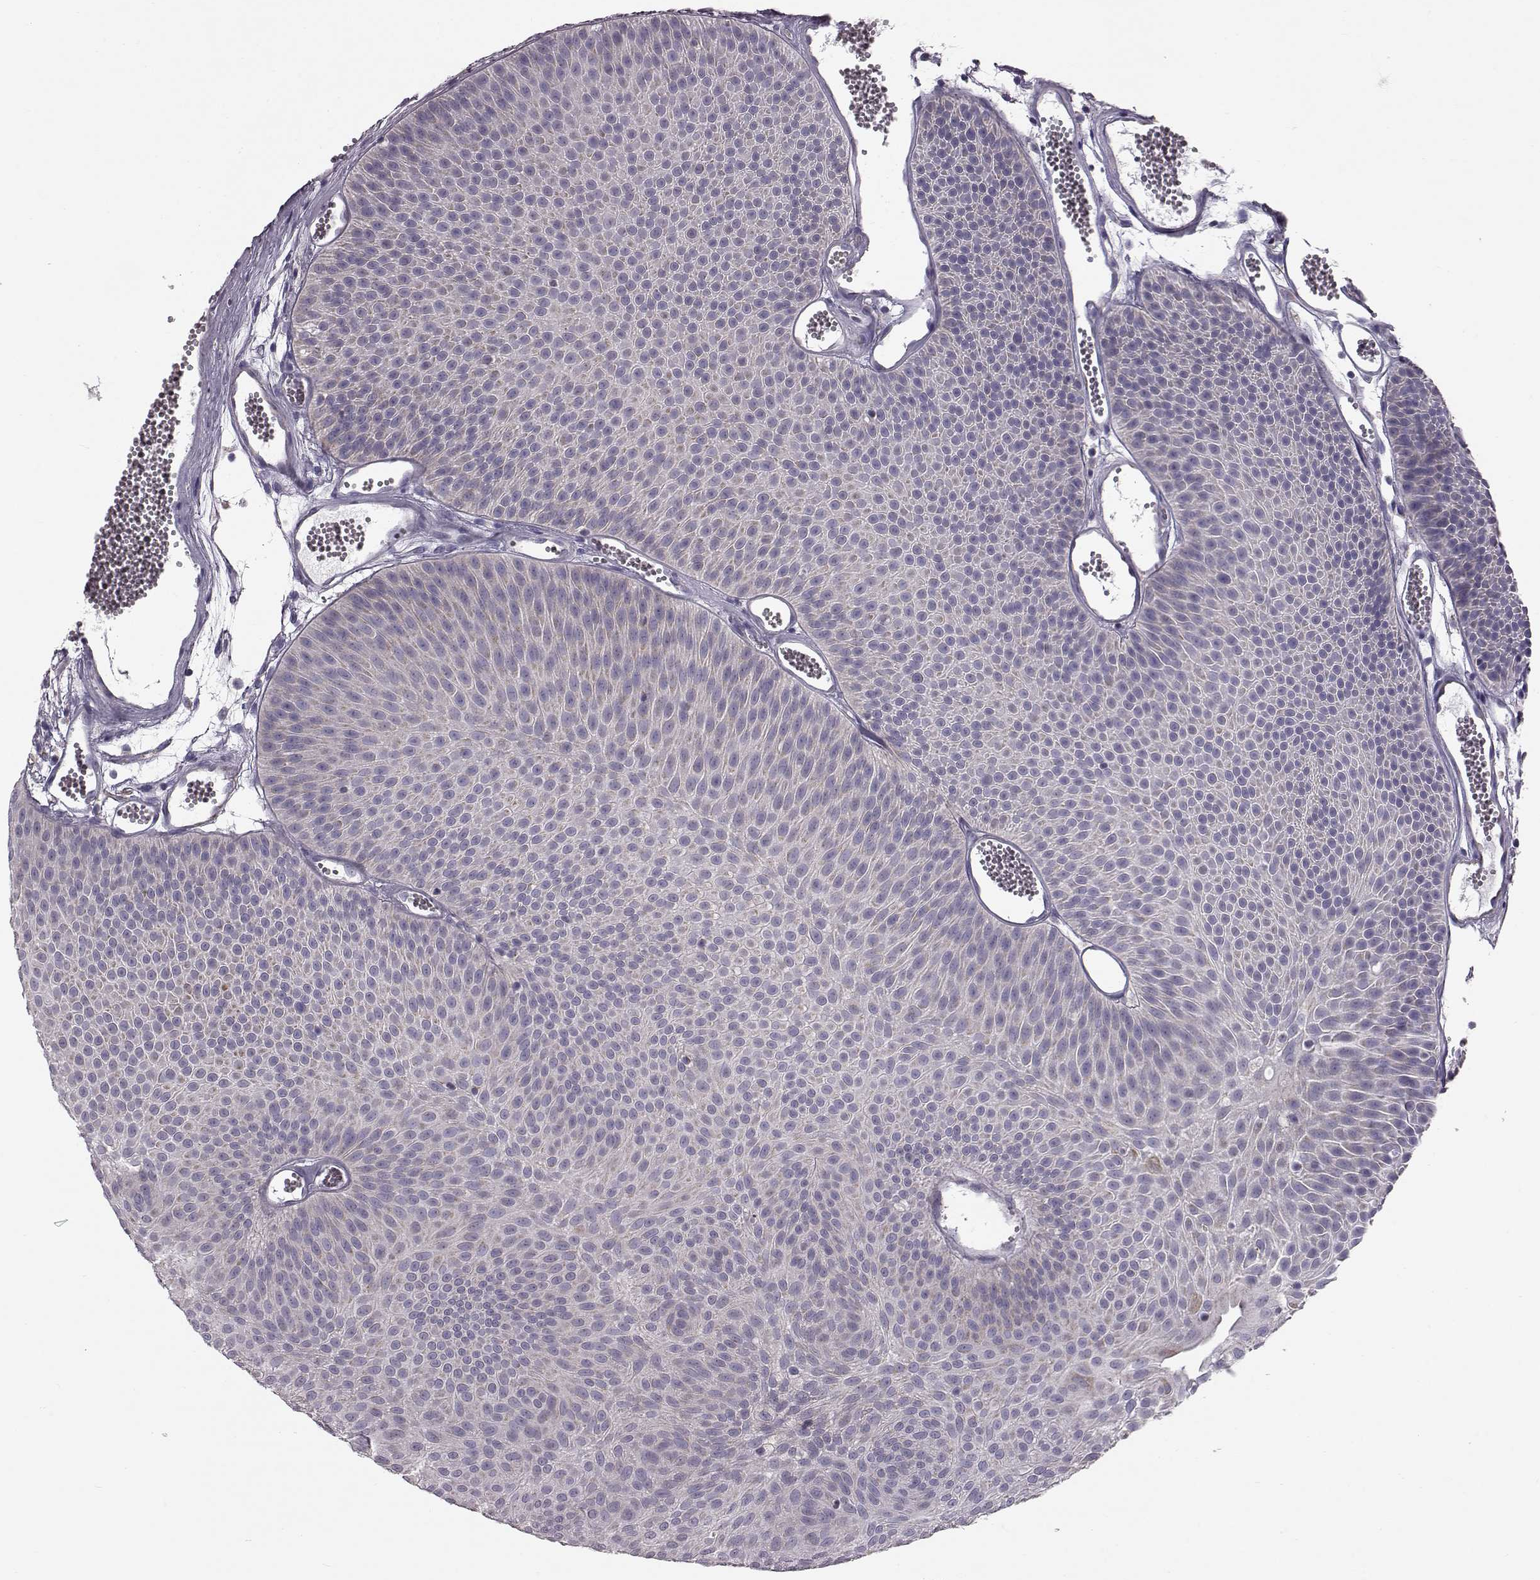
{"staining": {"intensity": "negative", "quantity": "none", "location": "none"}, "tissue": "urothelial cancer", "cell_type": "Tumor cells", "image_type": "cancer", "snomed": [{"axis": "morphology", "description": "Urothelial carcinoma, Low grade"}, {"axis": "topography", "description": "Urinary bladder"}], "caption": "The immunohistochemistry (IHC) image has no significant expression in tumor cells of urothelial cancer tissue. (Brightfield microscopy of DAB IHC at high magnification).", "gene": "FAM8A1", "patient": {"sex": "male", "age": 52}}